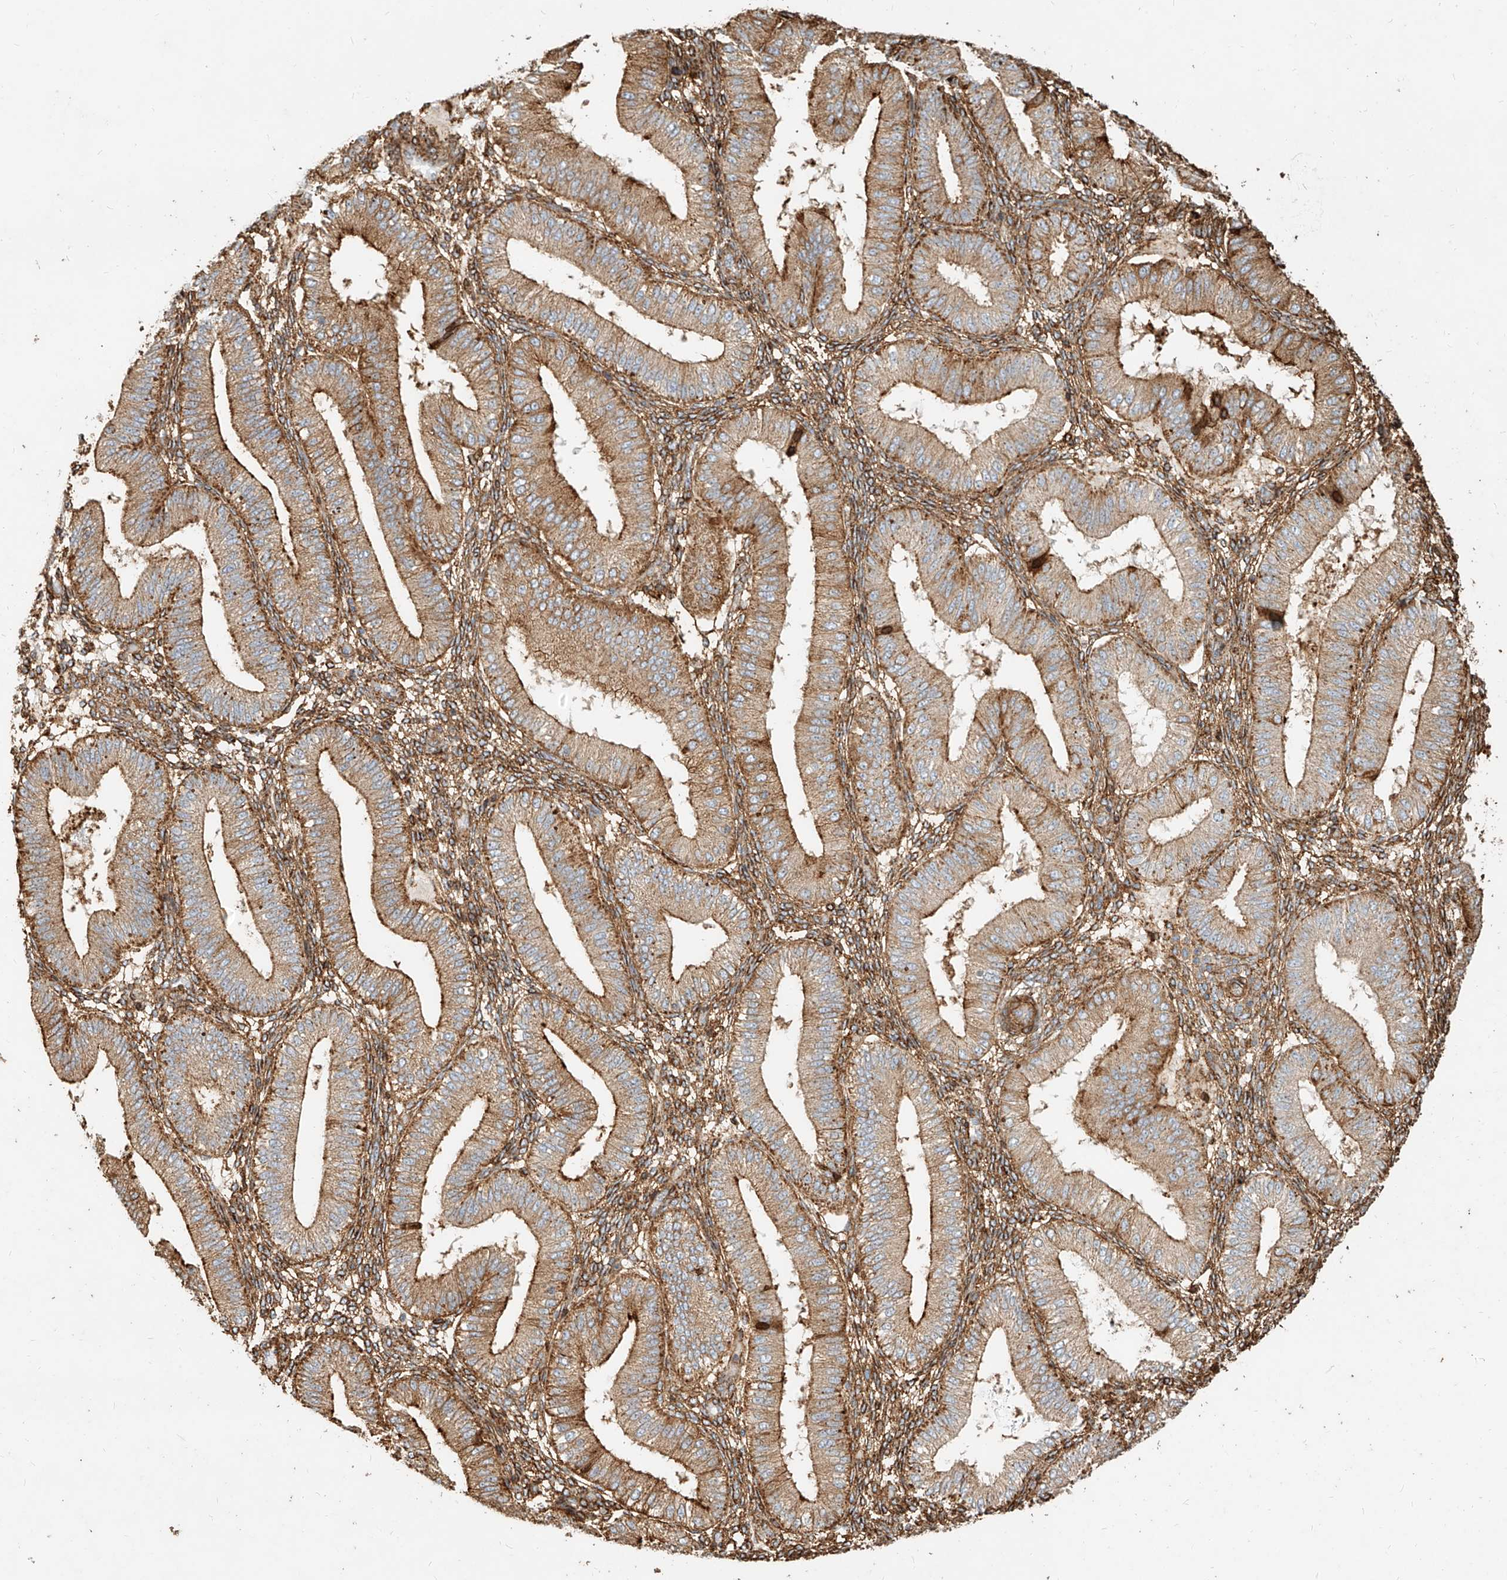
{"staining": {"intensity": "moderate", "quantity": "25%-75%", "location": "cytoplasmic/membranous"}, "tissue": "endometrium", "cell_type": "Cells in endometrial stroma", "image_type": "normal", "snomed": [{"axis": "morphology", "description": "Normal tissue, NOS"}, {"axis": "topography", "description": "Endometrium"}], "caption": "Immunohistochemical staining of normal human endometrium shows moderate cytoplasmic/membranous protein positivity in about 25%-75% of cells in endometrial stroma.", "gene": "MTX2", "patient": {"sex": "female", "age": 39}}